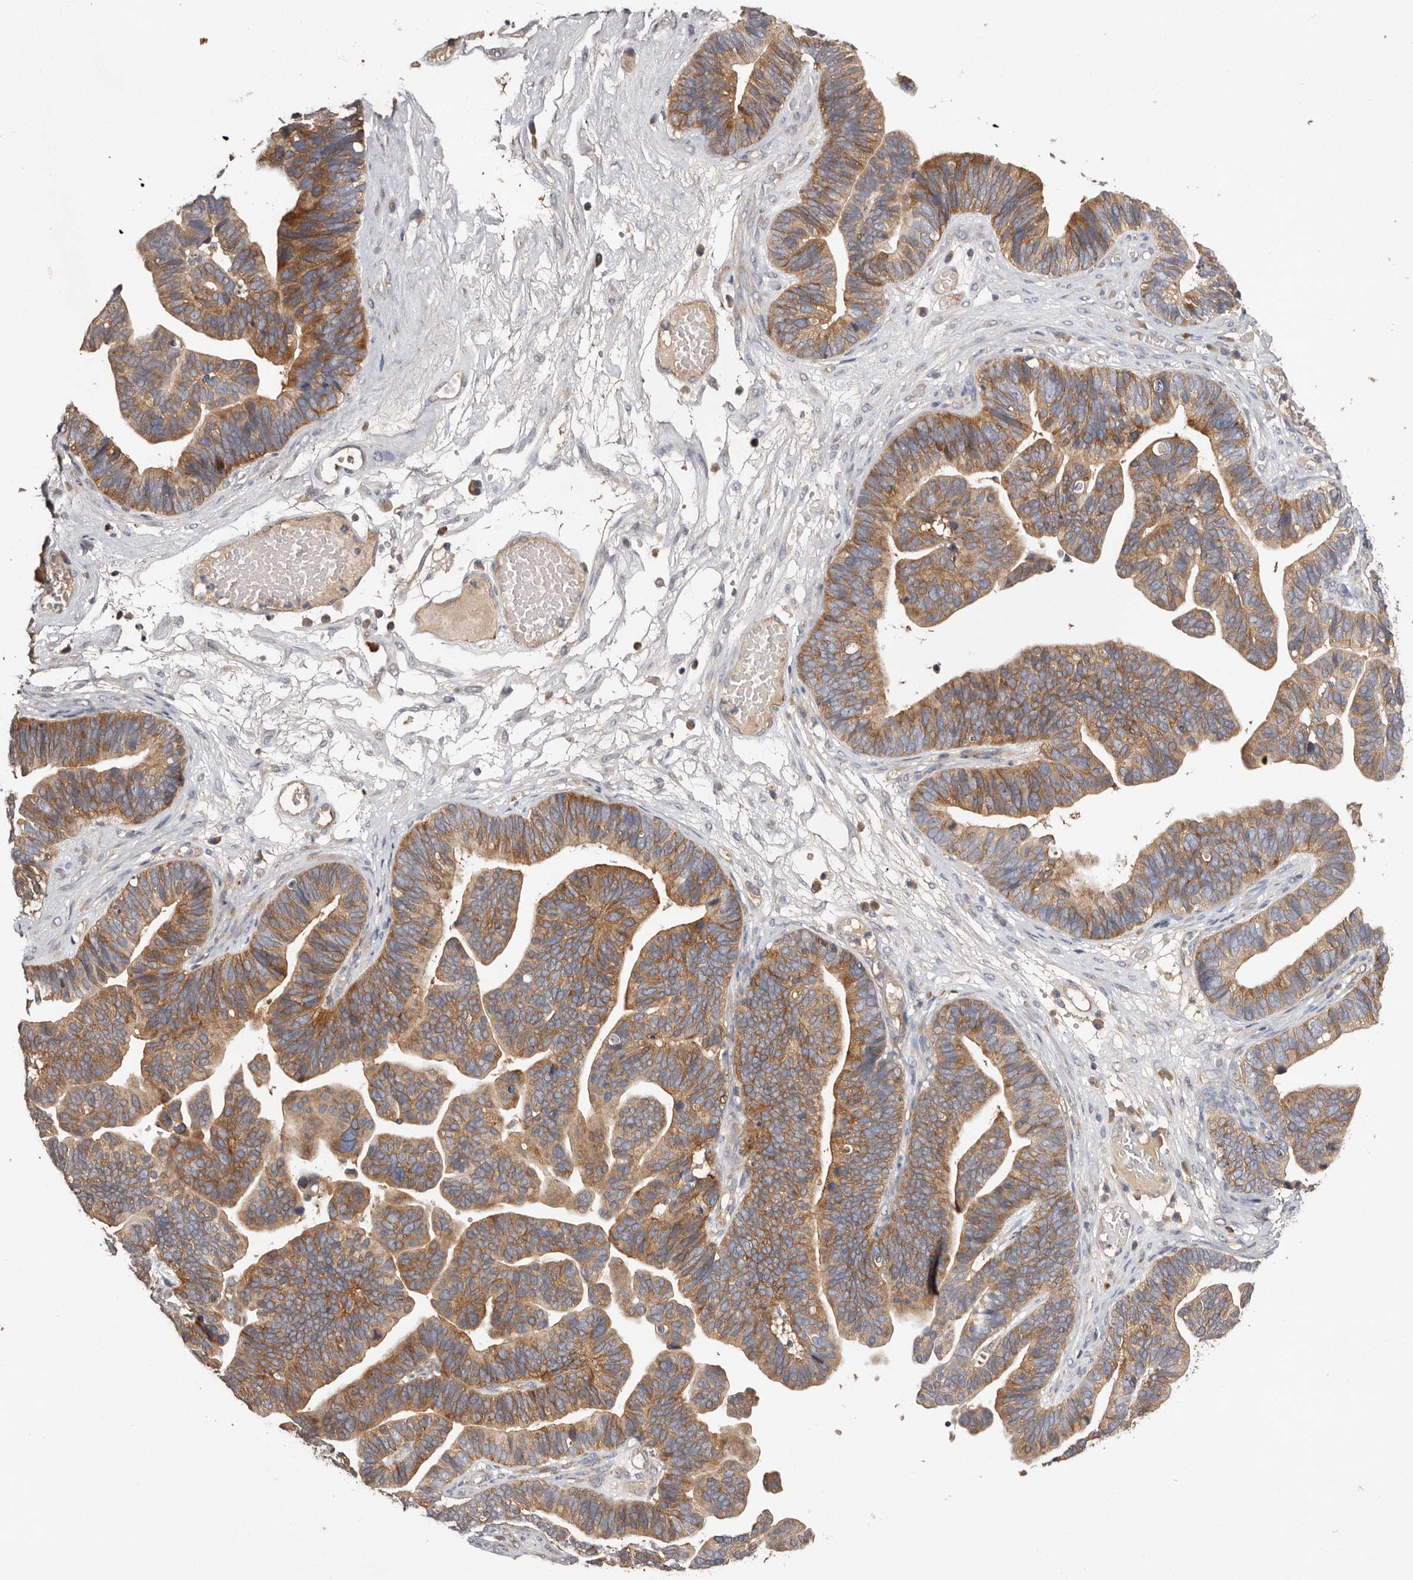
{"staining": {"intensity": "moderate", "quantity": ">75%", "location": "cytoplasmic/membranous"}, "tissue": "ovarian cancer", "cell_type": "Tumor cells", "image_type": "cancer", "snomed": [{"axis": "morphology", "description": "Cystadenocarcinoma, serous, NOS"}, {"axis": "topography", "description": "Ovary"}], "caption": "Immunohistochemical staining of ovarian cancer (serous cystadenocarcinoma) reveals moderate cytoplasmic/membranous protein positivity in approximately >75% of tumor cells.", "gene": "LTV1", "patient": {"sex": "female", "age": 56}}